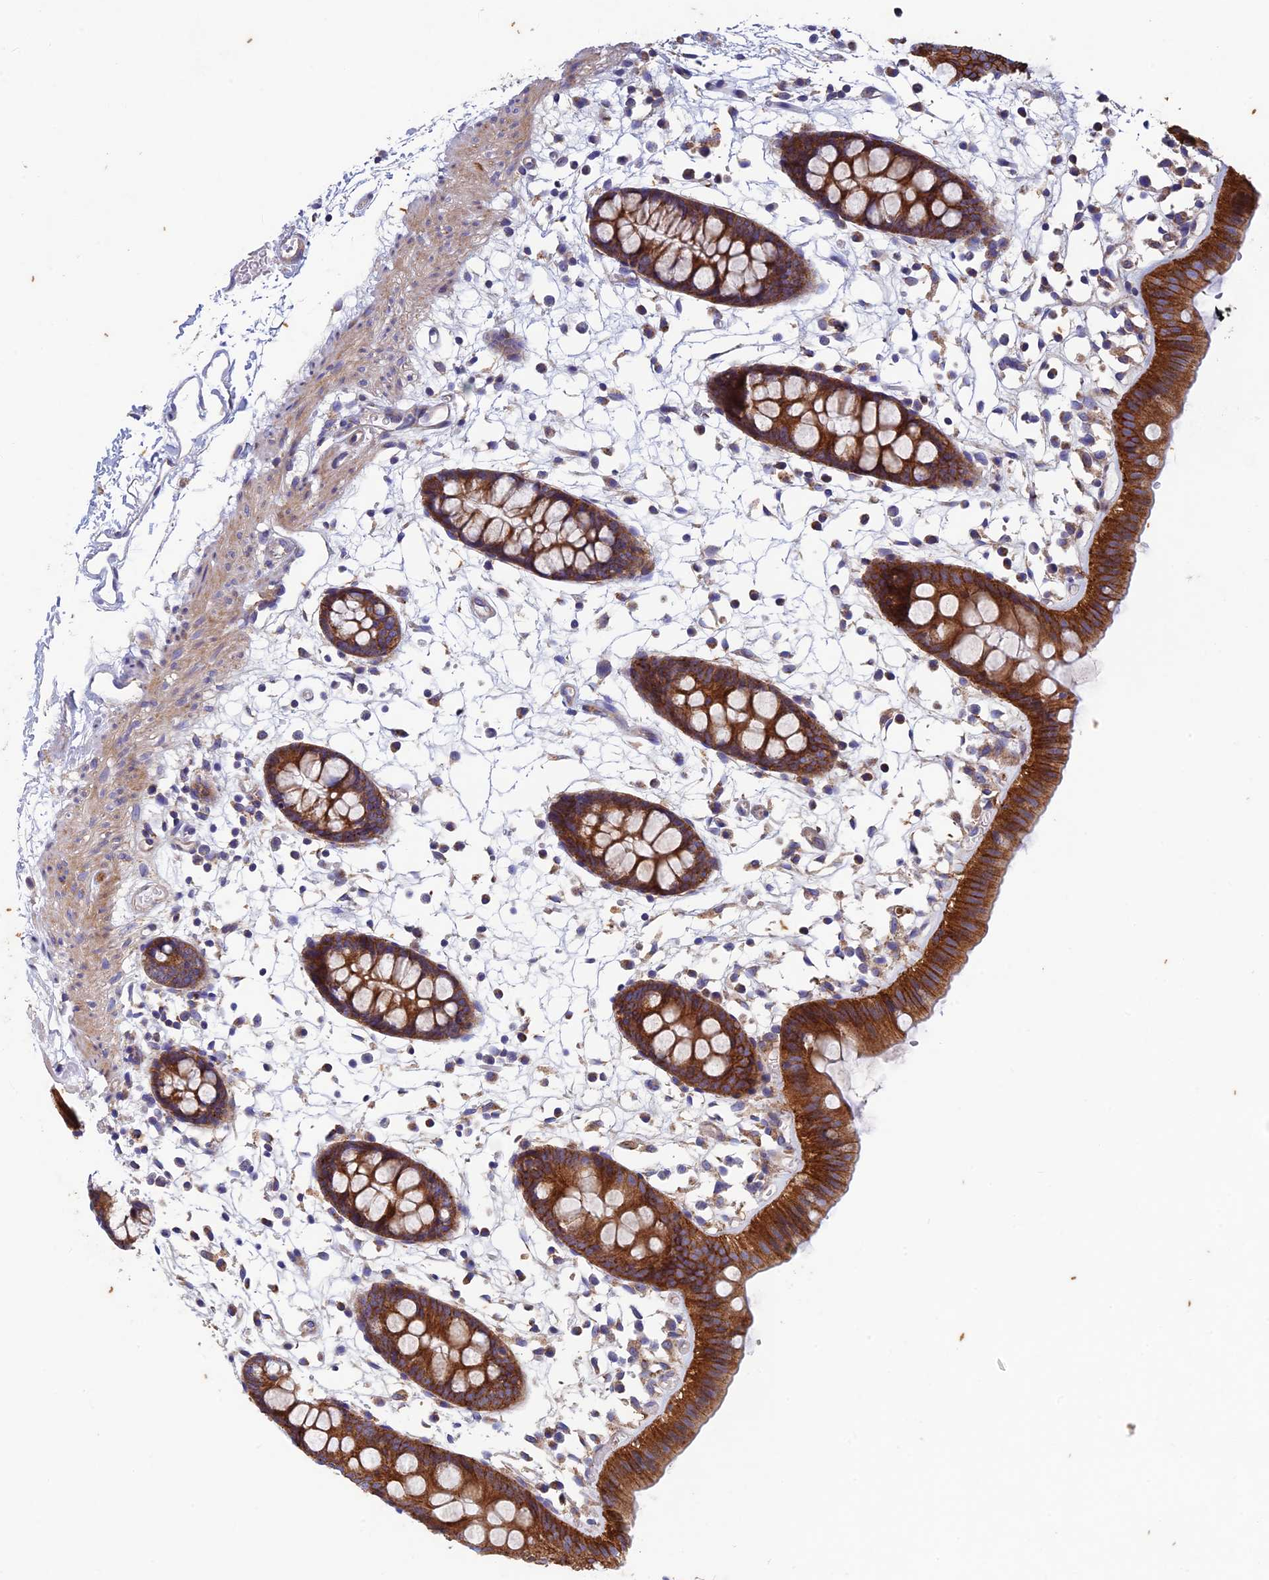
{"staining": {"intensity": "moderate", "quantity": ">75%", "location": "cytoplasmic/membranous"}, "tissue": "colon", "cell_type": "Endothelial cells", "image_type": "normal", "snomed": [{"axis": "morphology", "description": "Normal tissue, NOS"}, {"axis": "topography", "description": "Colon"}], "caption": "Human colon stained for a protein (brown) demonstrates moderate cytoplasmic/membranous positive positivity in approximately >75% of endothelial cells.", "gene": "AP4S1", "patient": {"sex": "male", "age": 56}}